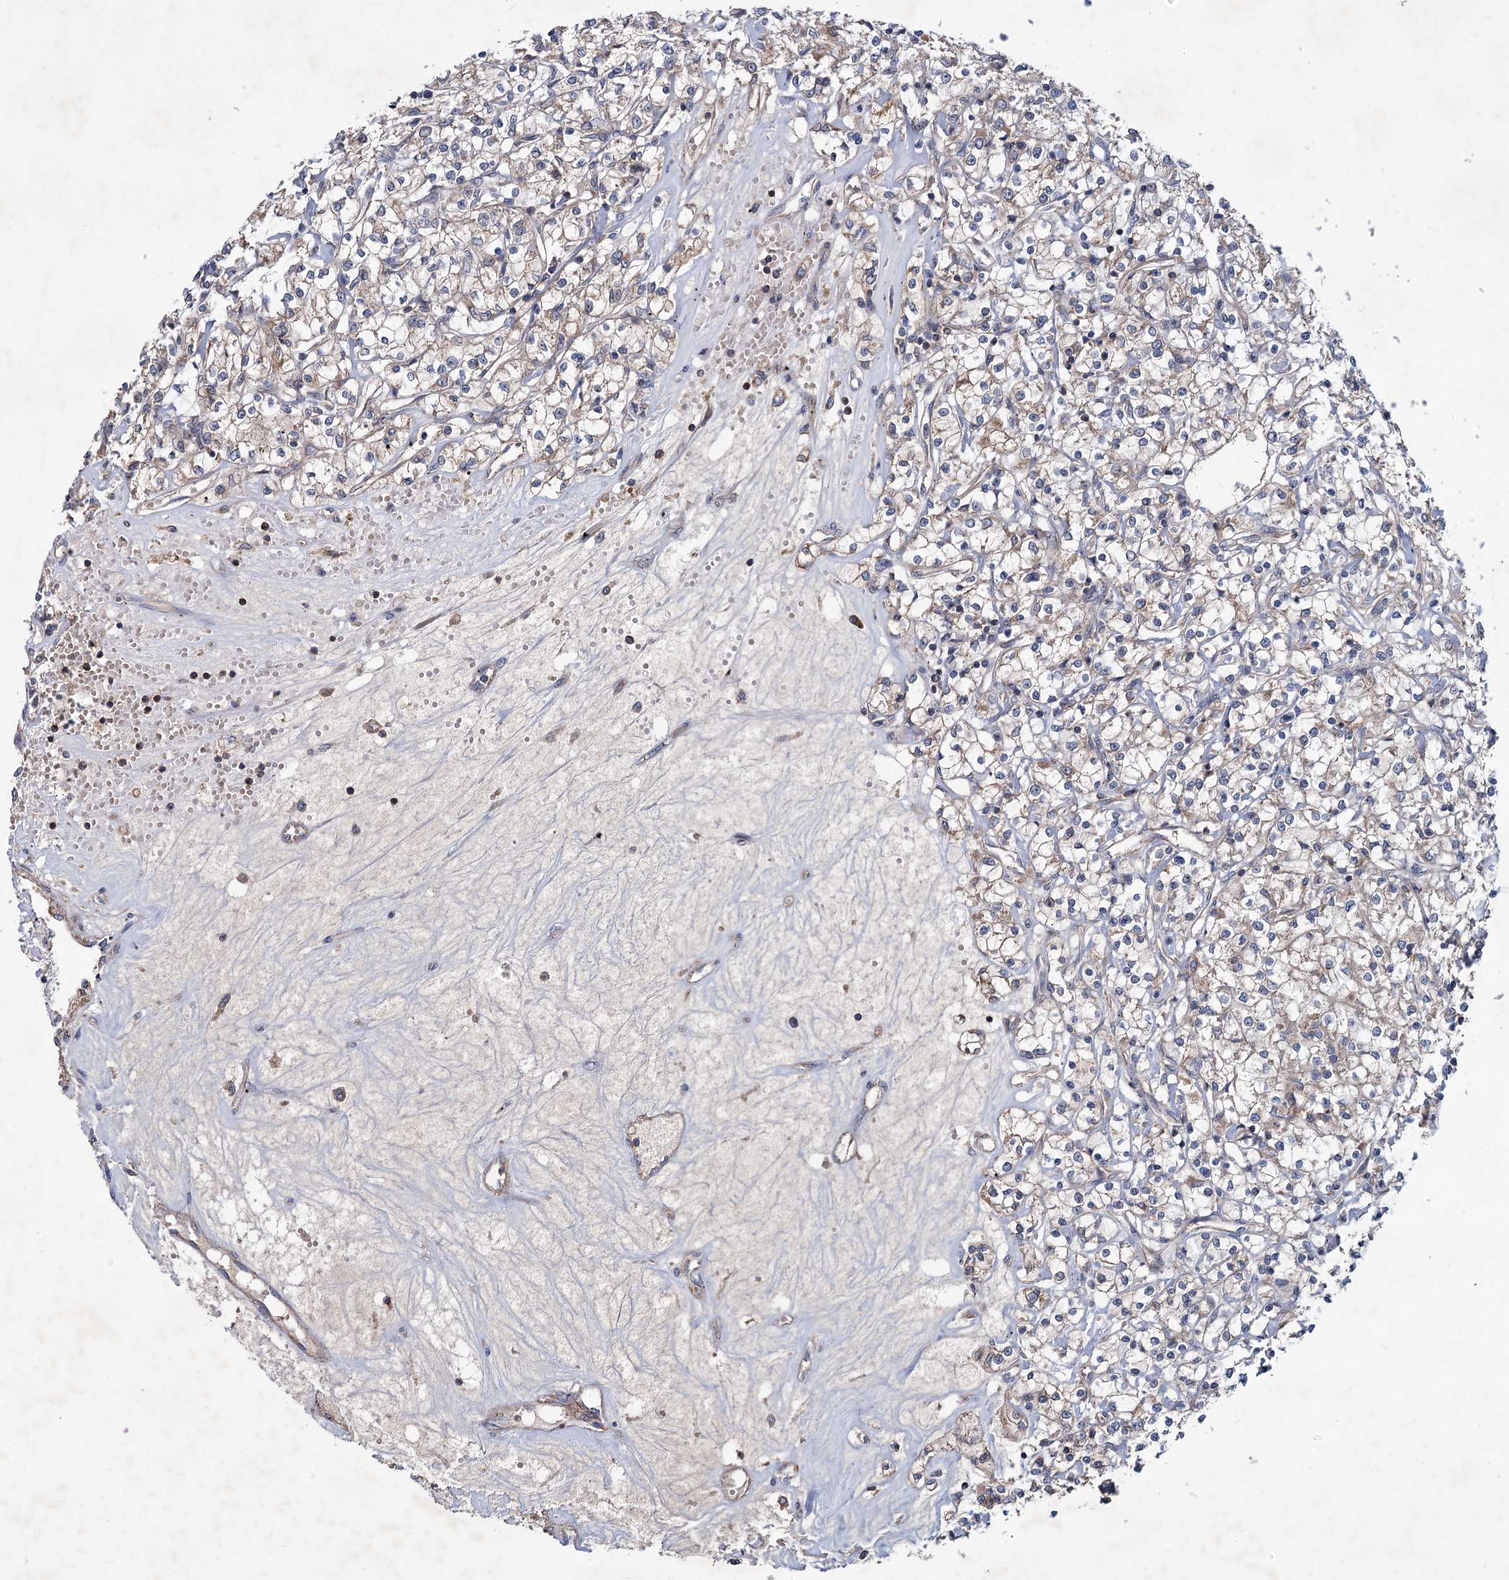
{"staining": {"intensity": "weak", "quantity": "25%-75%", "location": "cytoplasmic/membranous"}, "tissue": "renal cancer", "cell_type": "Tumor cells", "image_type": "cancer", "snomed": [{"axis": "morphology", "description": "Adenocarcinoma, NOS"}, {"axis": "topography", "description": "Kidney"}], "caption": "Protein staining of renal cancer tissue shows weak cytoplasmic/membranous positivity in approximately 25%-75% of tumor cells.", "gene": "MTRR", "patient": {"sex": "female", "age": 59}}